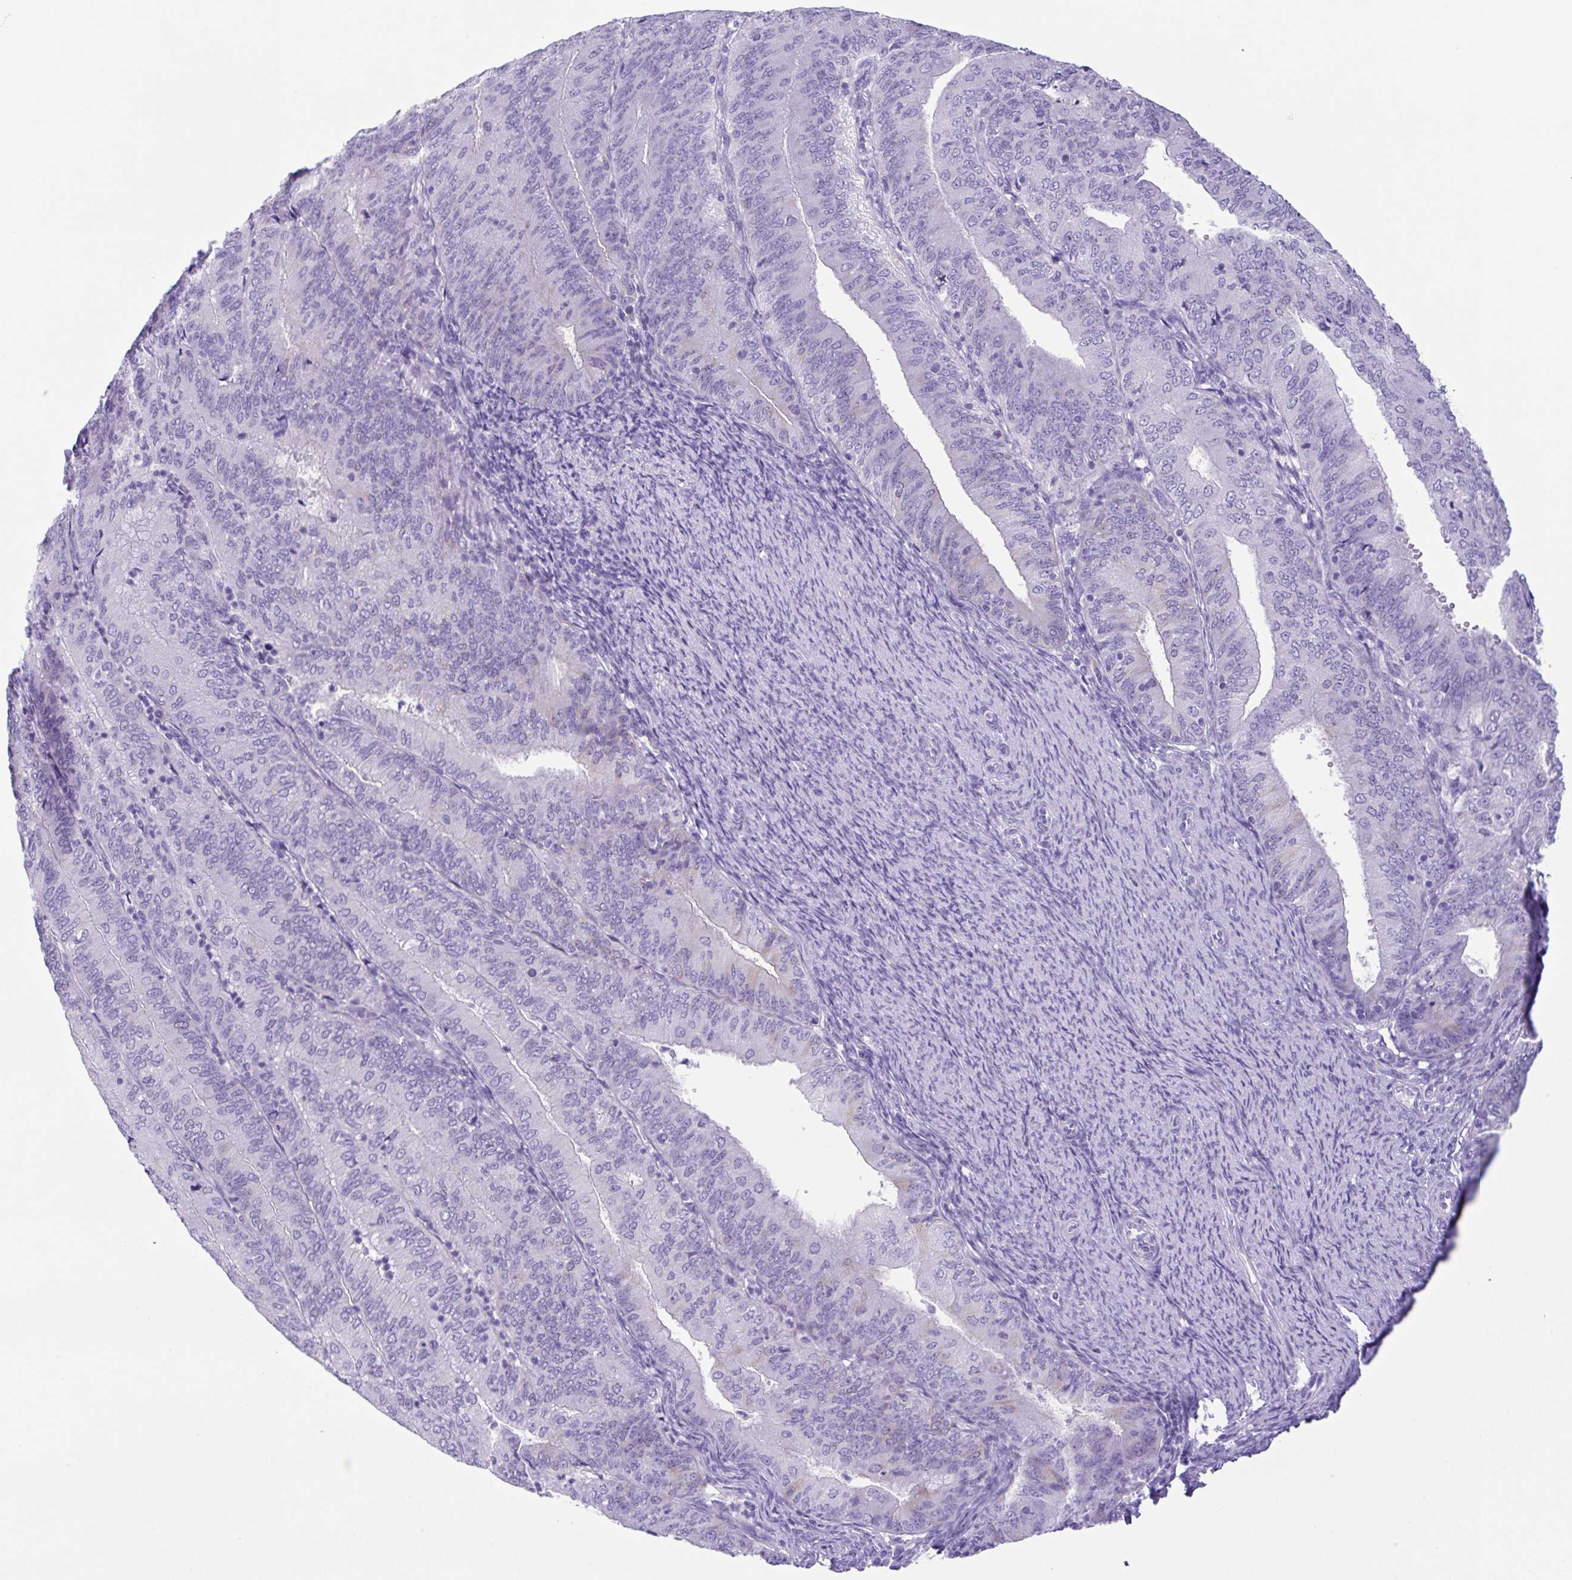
{"staining": {"intensity": "negative", "quantity": "none", "location": "none"}, "tissue": "endometrial cancer", "cell_type": "Tumor cells", "image_type": "cancer", "snomed": [{"axis": "morphology", "description": "Adenocarcinoma, NOS"}, {"axis": "topography", "description": "Endometrium"}], "caption": "Immunohistochemistry (IHC) micrograph of endometrial adenocarcinoma stained for a protein (brown), which shows no positivity in tumor cells.", "gene": "RRM2", "patient": {"sex": "female", "age": 57}}